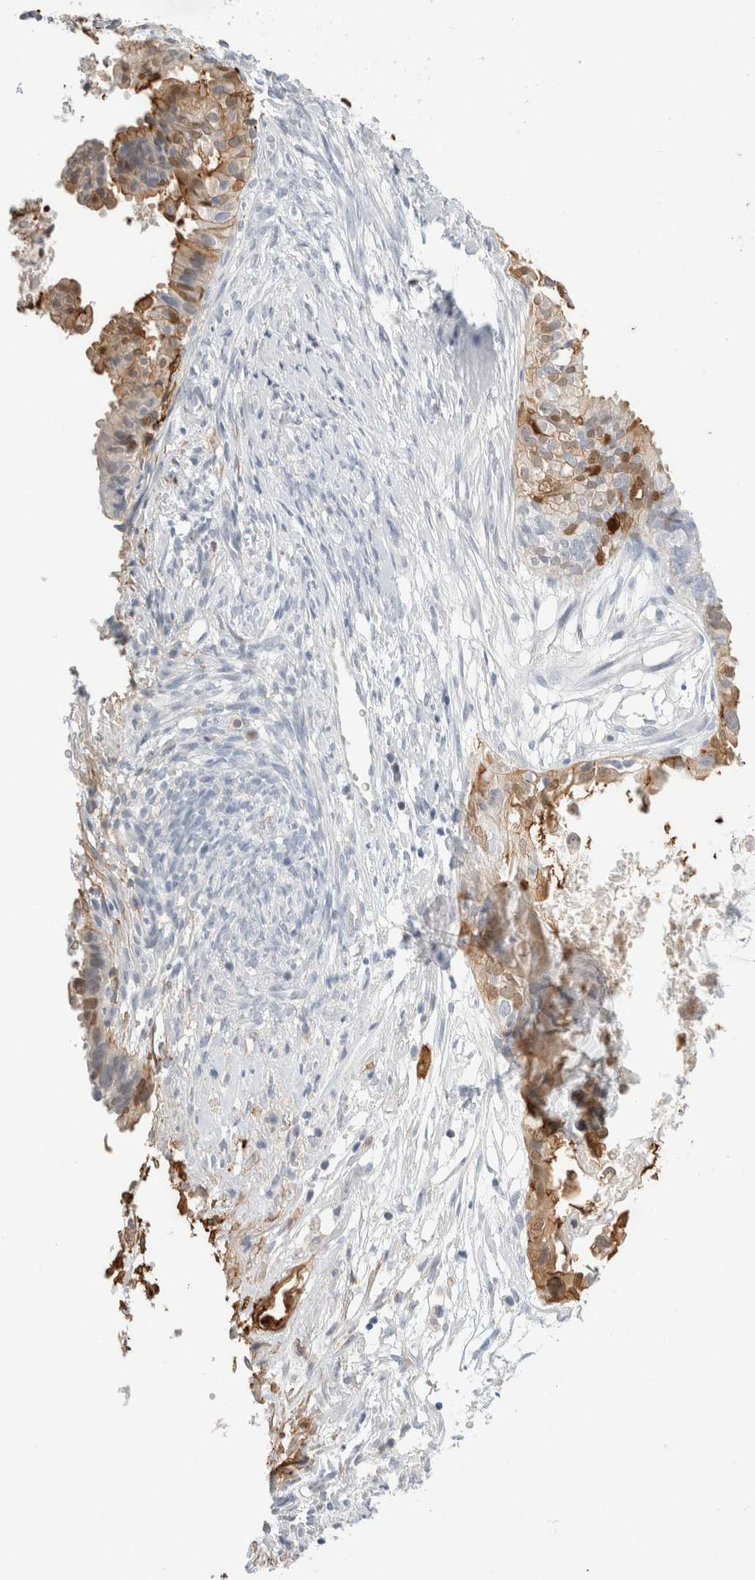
{"staining": {"intensity": "moderate", "quantity": "25%-75%", "location": "cytoplasmic/membranous"}, "tissue": "cervical cancer", "cell_type": "Tumor cells", "image_type": "cancer", "snomed": [{"axis": "morphology", "description": "Normal tissue, NOS"}, {"axis": "morphology", "description": "Adenocarcinoma, NOS"}, {"axis": "topography", "description": "Cervix"}, {"axis": "topography", "description": "Endometrium"}], "caption": "Protein expression analysis of cervical cancer displays moderate cytoplasmic/membranous staining in approximately 25%-75% of tumor cells.", "gene": "P2RY2", "patient": {"sex": "female", "age": 86}}